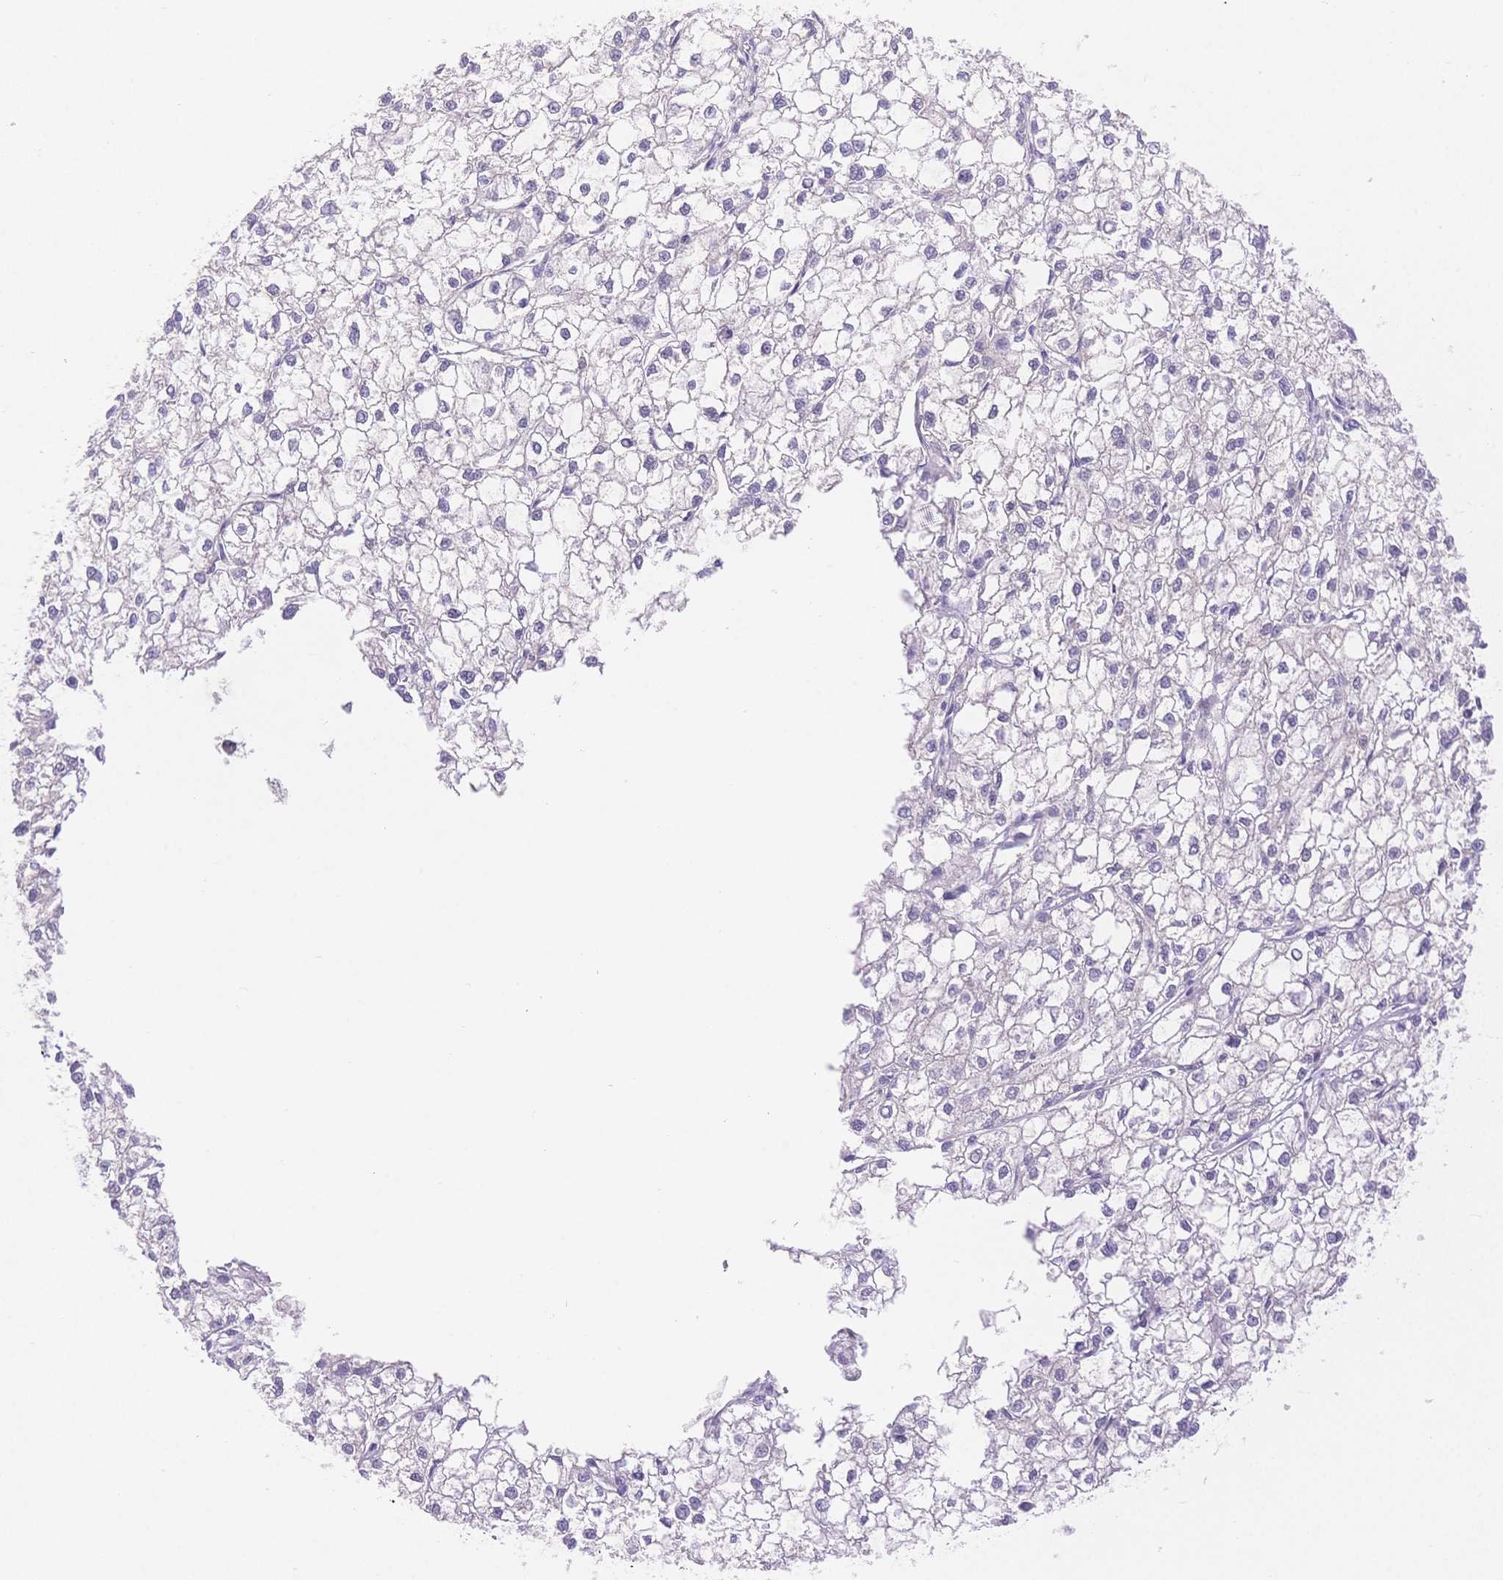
{"staining": {"intensity": "negative", "quantity": "none", "location": "none"}, "tissue": "liver cancer", "cell_type": "Tumor cells", "image_type": "cancer", "snomed": [{"axis": "morphology", "description": "Carcinoma, Hepatocellular, NOS"}, {"axis": "topography", "description": "Liver"}], "caption": "Tumor cells show no significant expression in hepatocellular carcinoma (liver). Nuclei are stained in blue.", "gene": "MYOM1", "patient": {"sex": "female", "age": 43}}